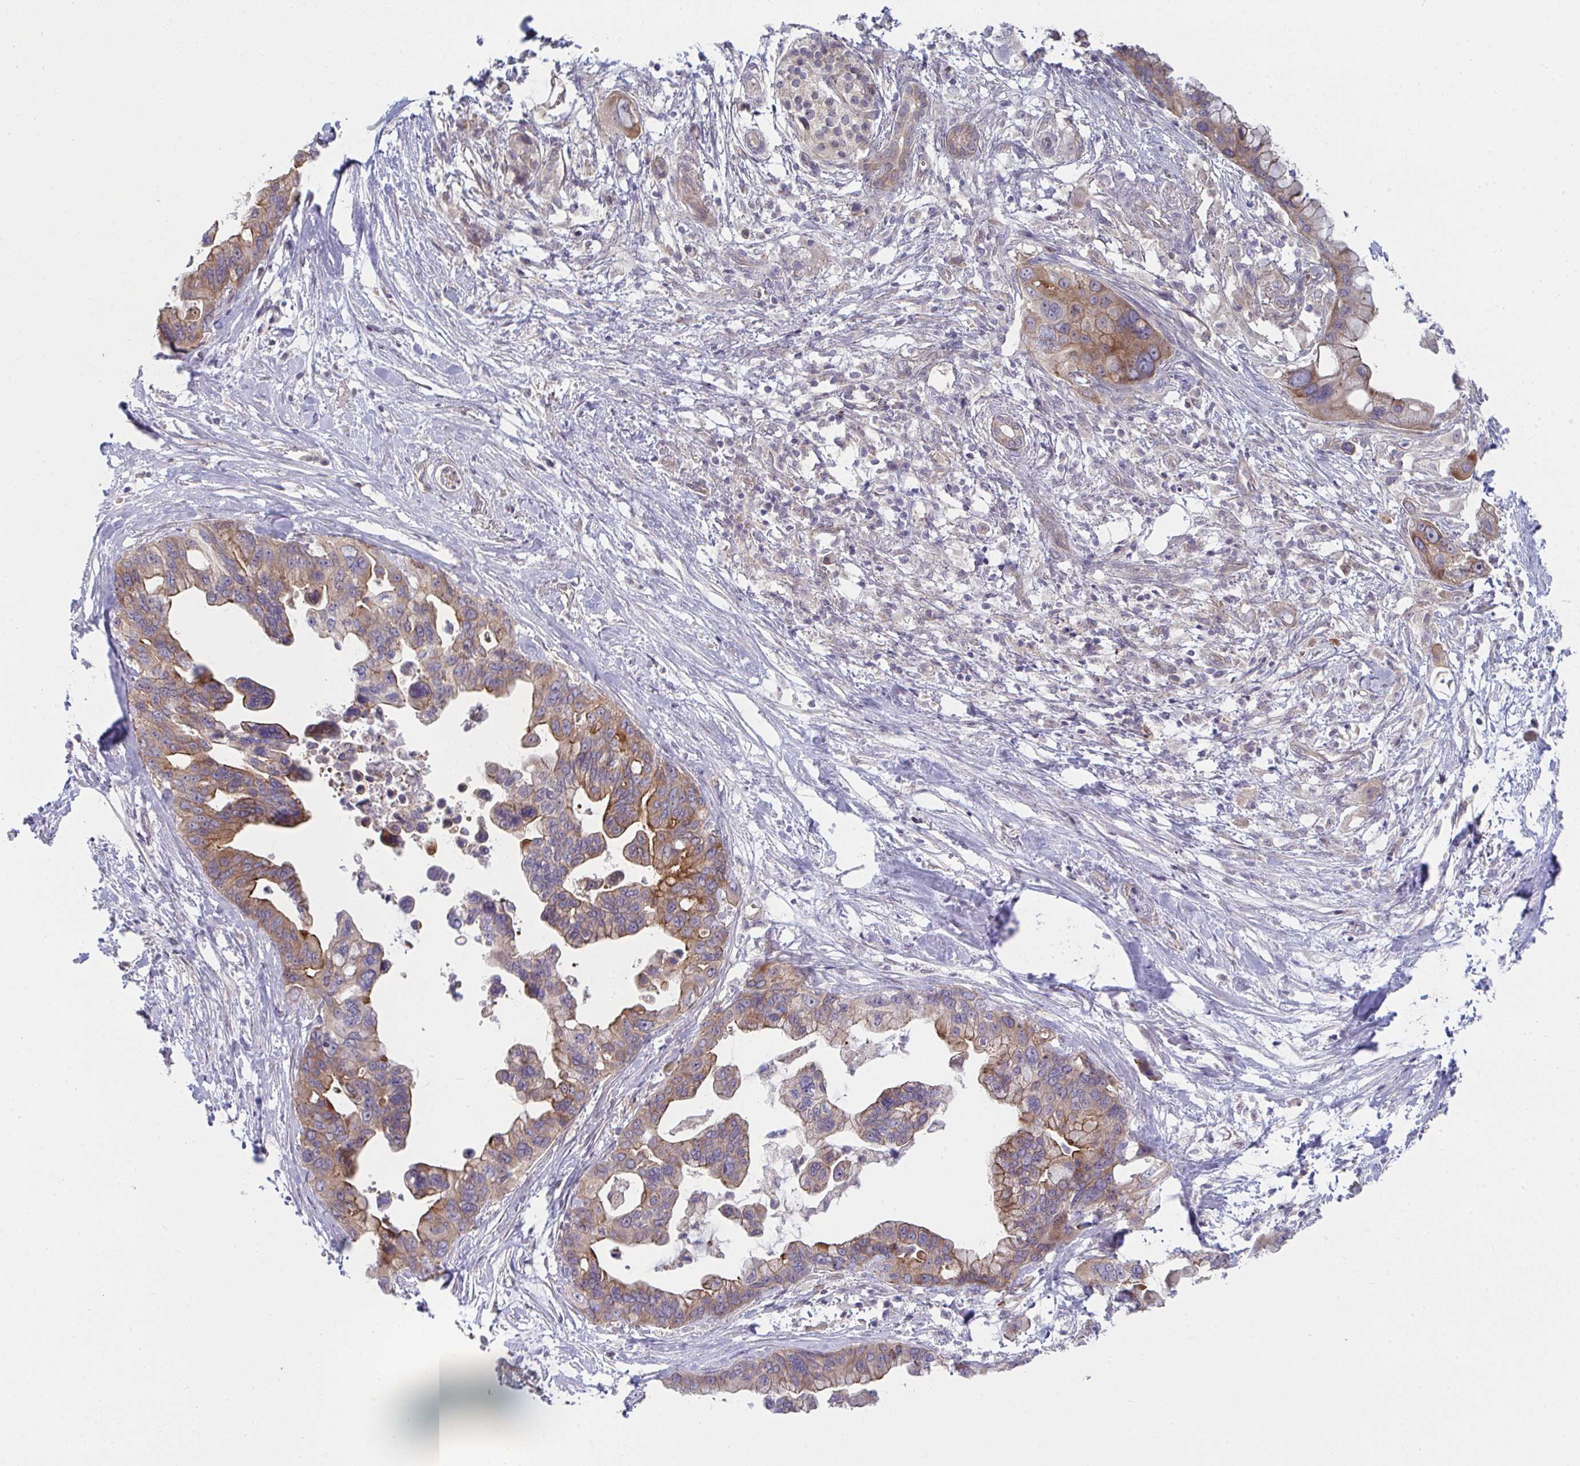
{"staining": {"intensity": "moderate", "quantity": ">75%", "location": "cytoplasmic/membranous"}, "tissue": "pancreatic cancer", "cell_type": "Tumor cells", "image_type": "cancer", "snomed": [{"axis": "morphology", "description": "Adenocarcinoma, NOS"}, {"axis": "topography", "description": "Pancreas"}], "caption": "A high-resolution histopathology image shows IHC staining of pancreatic adenocarcinoma, which shows moderate cytoplasmic/membranous expression in about >75% of tumor cells.", "gene": "CASP9", "patient": {"sex": "female", "age": 83}}